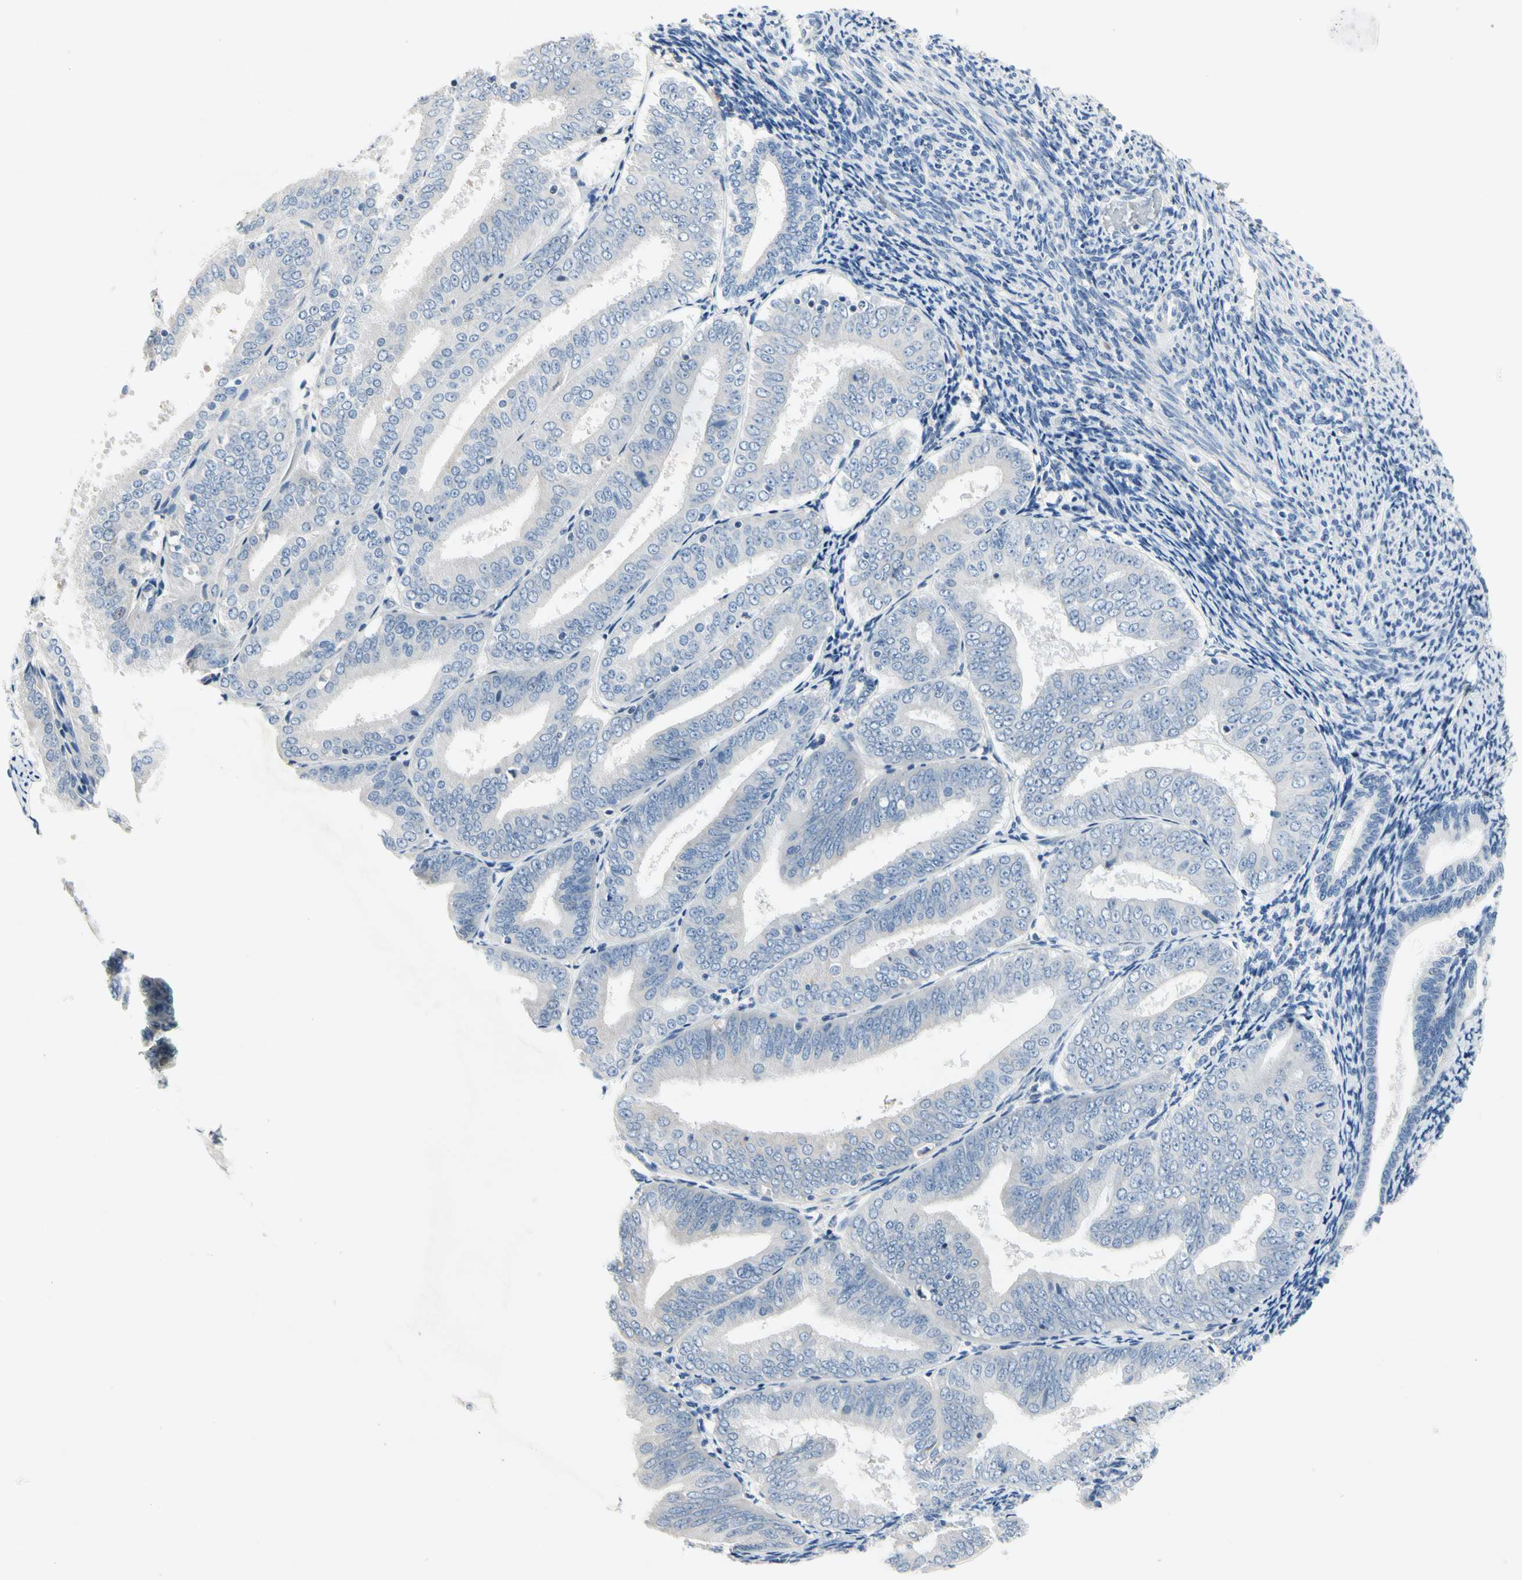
{"staining": {"intensity": "negative", "quantity": "none", "location": "none"}, "tissue": "endometrial cancer", "cell_type": "Tumor cells", "image_type": "cancer", "snomed": [{"axis": "morphology", "description": "Adenocarcinoma, NOS"}, {"axis": "topography", "description": "Endometrium"}], "caption": "Tumor cells show no significant protein positivity in endometrial cancer.", "gene": "ECRG4", "patient": {"sex": "female", "age": 63}}